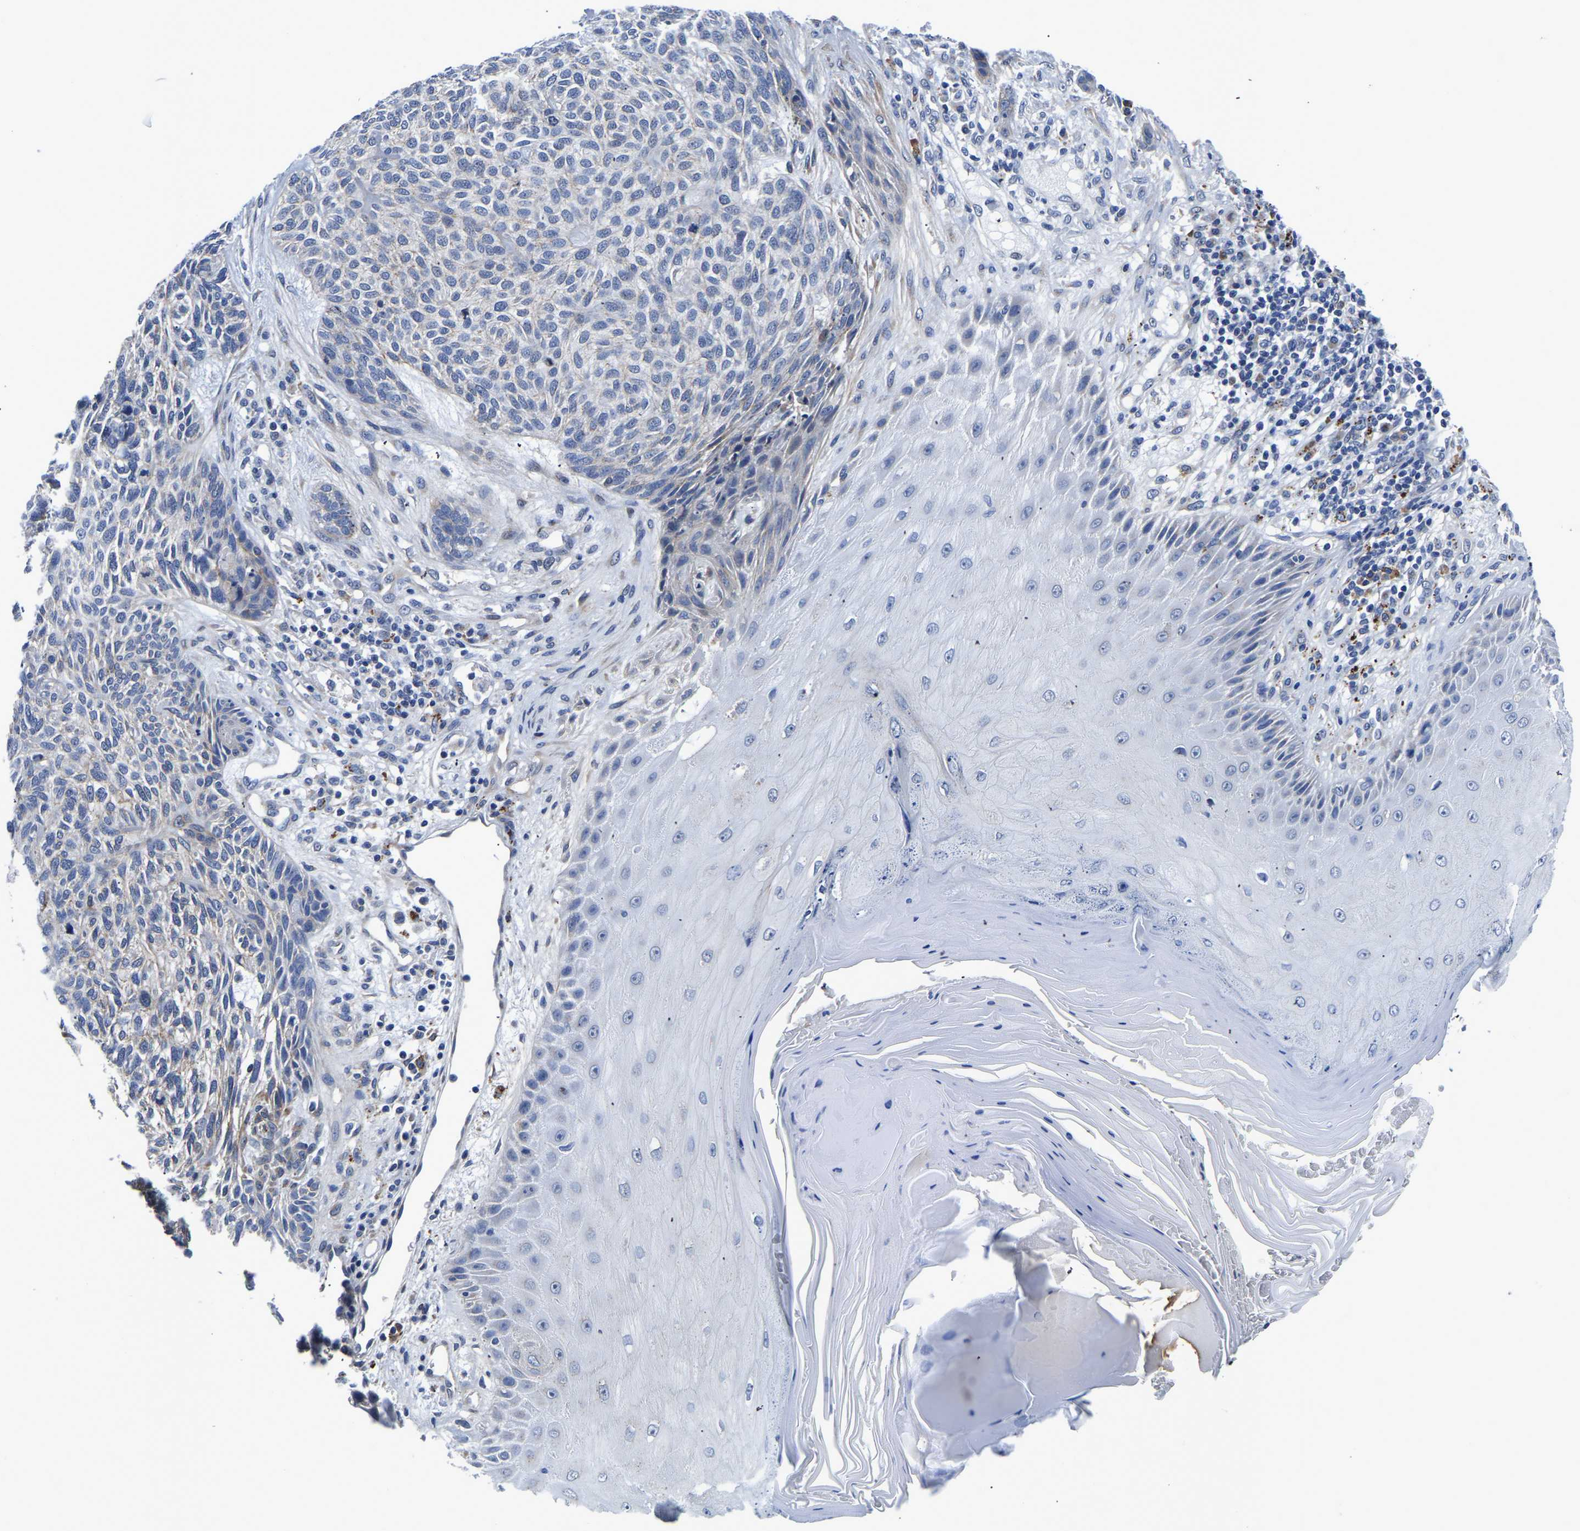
{"staining": {"intensity": "negative", "quantity": "none", "location": "none"}, "tissue": "skin cancer", "cell_type": "Tumor cells", "image_type": "cancer", "snomed": [{"axis": "morphology", "description": "Basal cell carcinoma"}, {"axis": "topography", "description": "Skin"}], "caption": "Skin basal cell carcinoma was stained to show a protein in brown. There is no significant positivity in tumor cells. (DAB immunohistochemistry with hematoxylin counter stain).", "gene": "PDLIM7", "patient": {"sex": "male", "age": 55}}